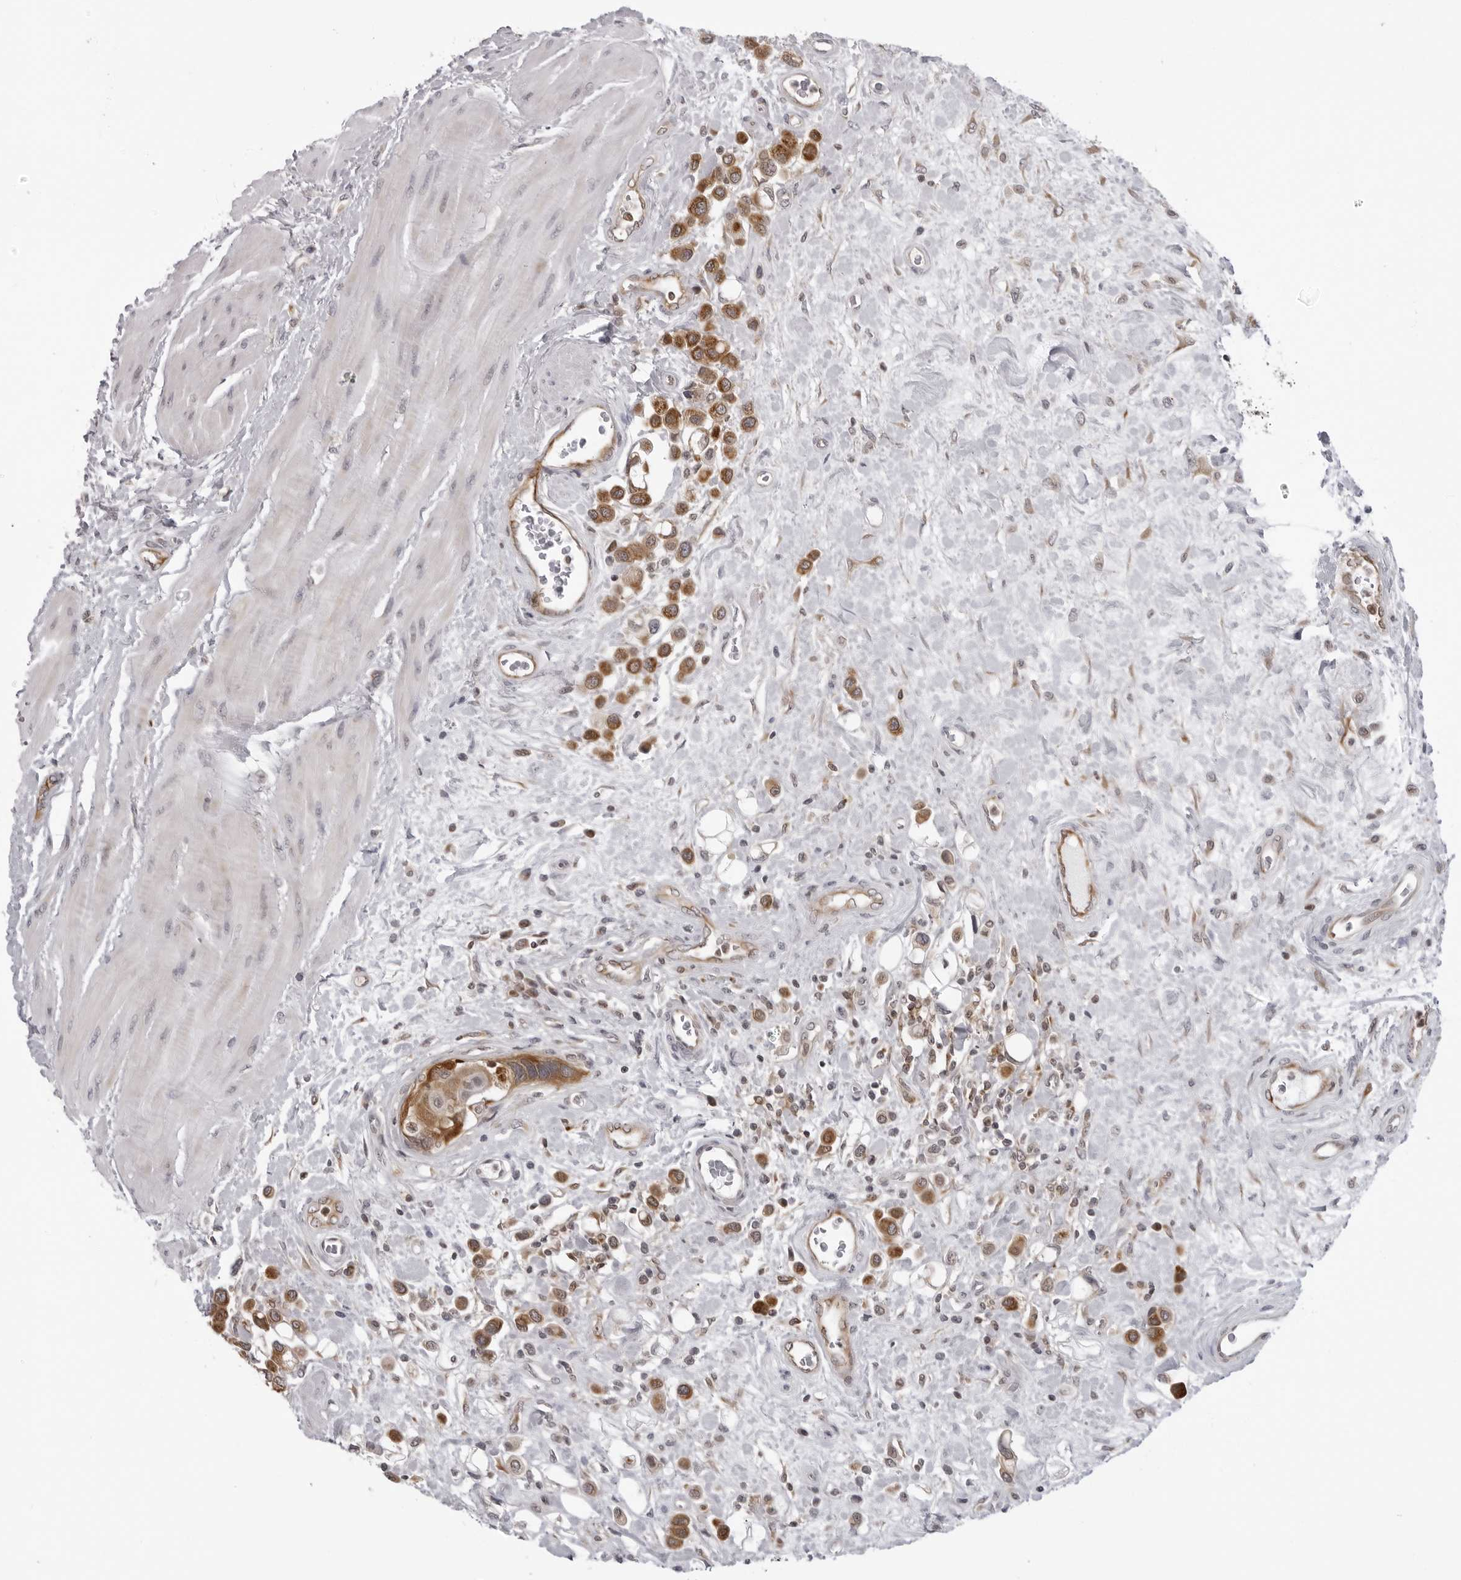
{"staining": {"intensity": "moderate", "quantity": ">75%", "location": "cytoplasmic/membranous"}, "tissue": "urothelial cancer", "cell_type": "Tumor cells", "image_type": "cancer", "snomed": [{"axis": "morphology", "description": "Urothelial carcinoma, High grade"}, {"axis": "topography", "description": "Urinary bladder"}], "caption": "A photomicrograph showing moderate cytoplasmic/membranous expression in approximately >75% of tumor cells in high-grade urothelial carcinoma, as visualized by brown immunohistochemical staining.", "gene": "MRPS15", "patient": {"sex": "male", "age": 50}}